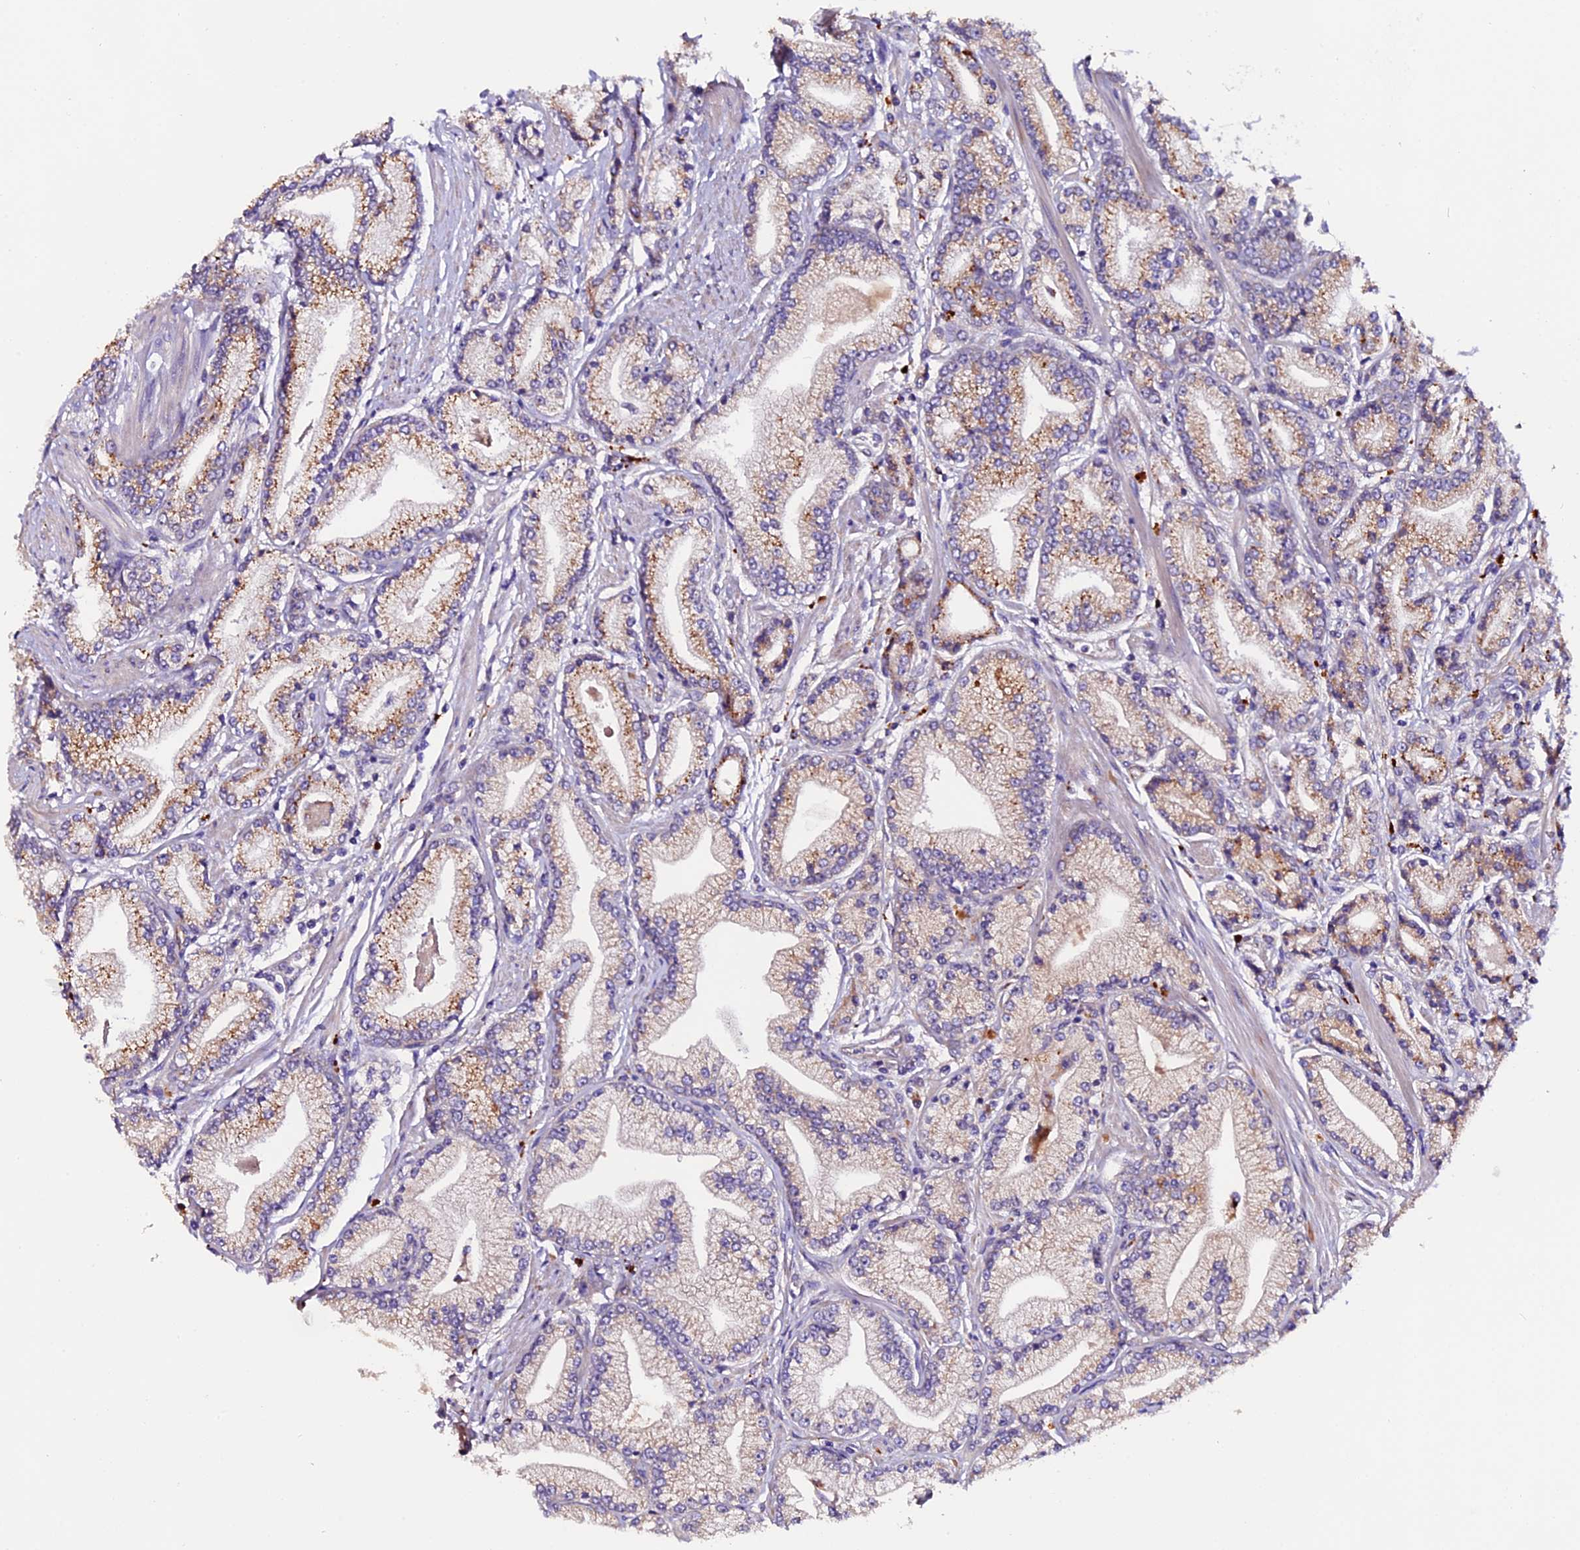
{"staining": {"intensity": "moderate", "quantity": ">75%", "location": "cytoplasmic/membranous"}, "tissue": "prostate cancer", "cell_type": "Tumor cells", "image_type": "cancer", "snomed": [{"axis": "morphology", "description": "Adenocarcinoma, High grade"}, {"axis": "topography", "description": "Prostate"}], "caption": "This is an image of immunohistochemistry staining of adenocarcinoma (high-grade) (prostate), which shows moderate positivity in the cytoplasmic/membranous of tumor cells.", "gene": "CLN5", "patient": {"sex": "male", "age": 67}}